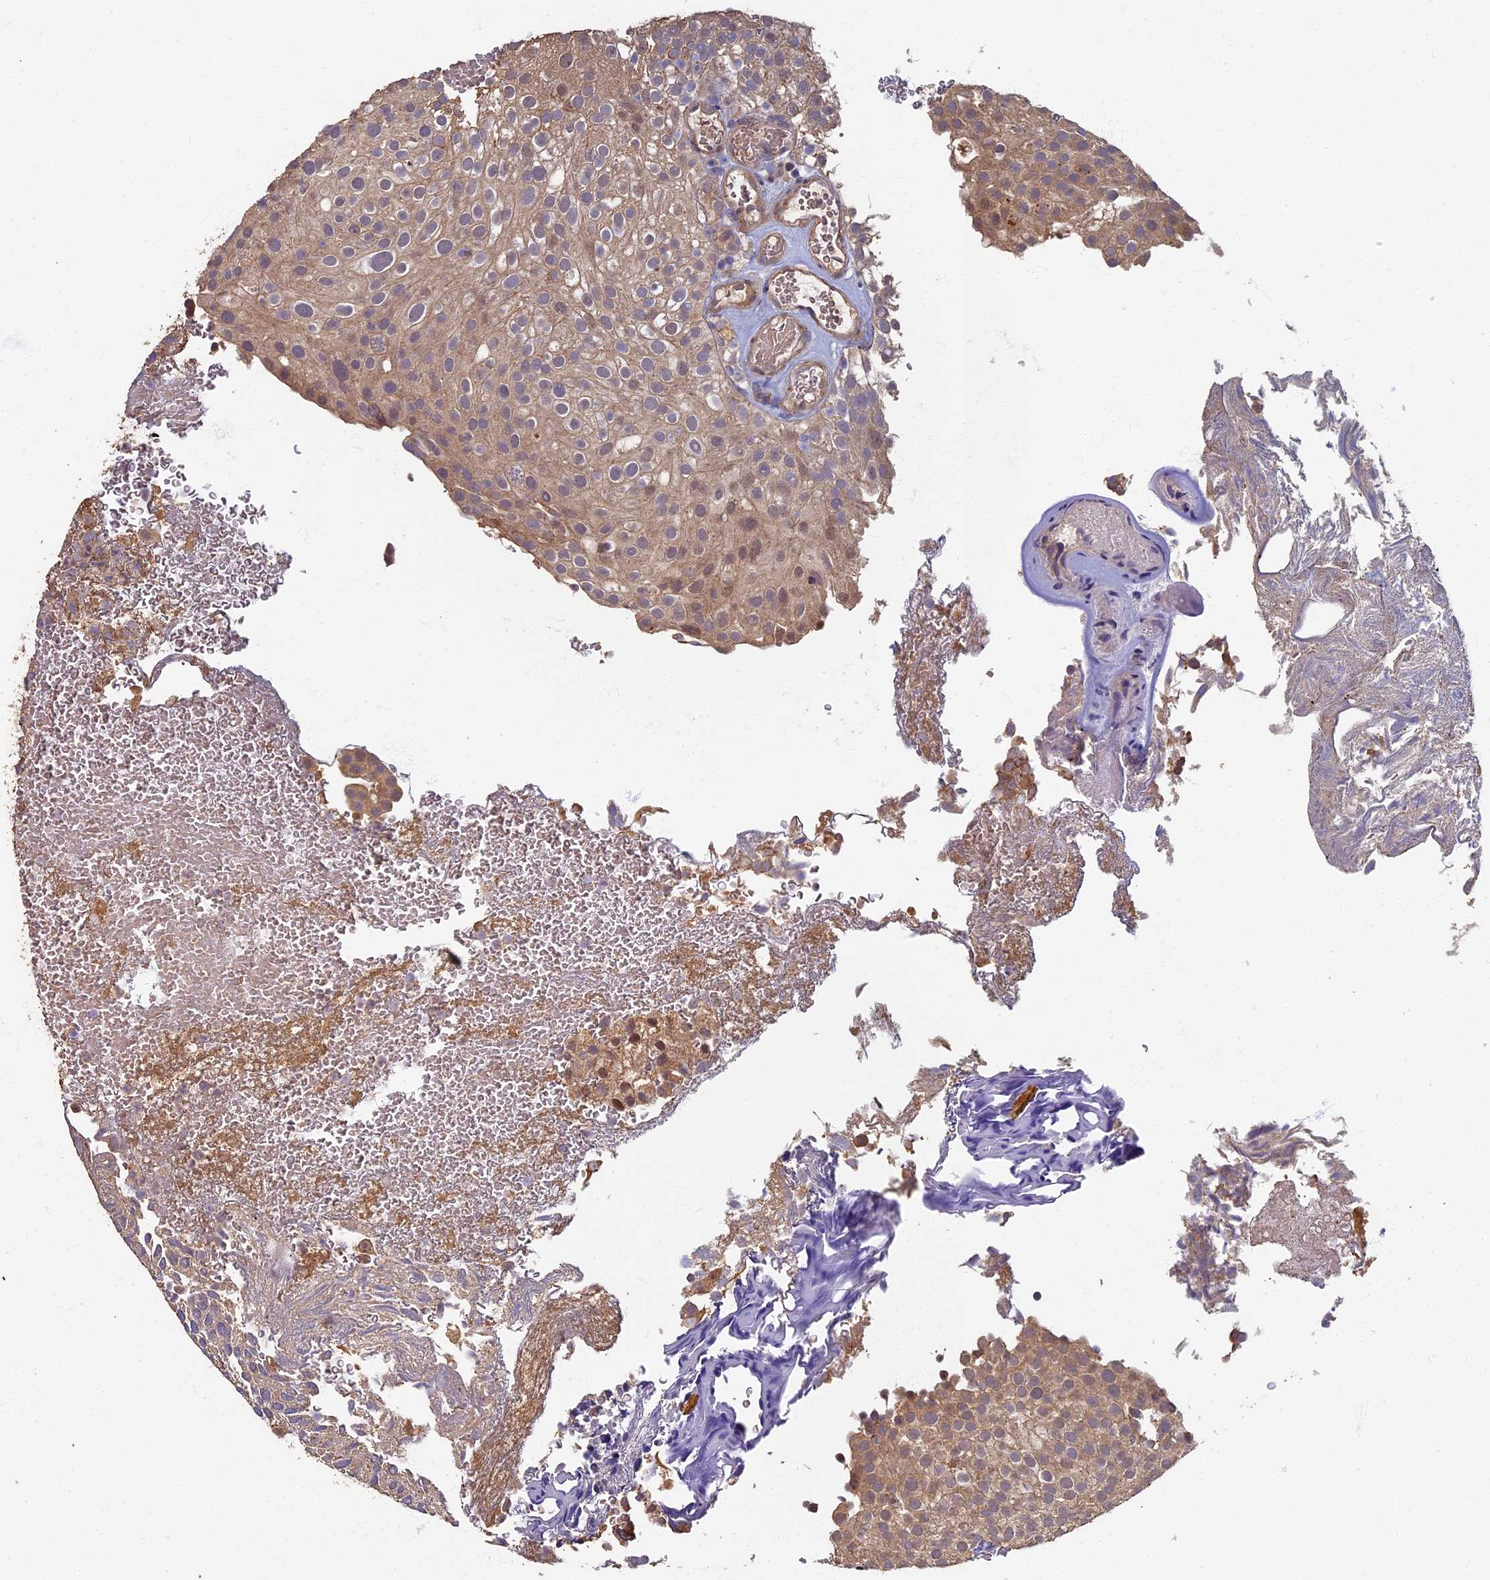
{"staining": {"intensity": "weak", "quantity": ">75%", "location": "cytoplasmic/membranous"}, "tissue": "urothelial cancer", "cell_type": "Tumor cells", "image_type": "cancer", "snomed": [{"axis": "morphology", "description": "Urothelial carcinoma, Low grade"}, {"axis": "topography", "description": "Urinary bladder"}], "caption": "Weak cytoplasmic/membranous positivity is appreciated in approximately >75% of tumor cells in low-grade urothelial carcinoma.", "gene": "RSPH3", "patient": {"sex": "male", "age": 78}}